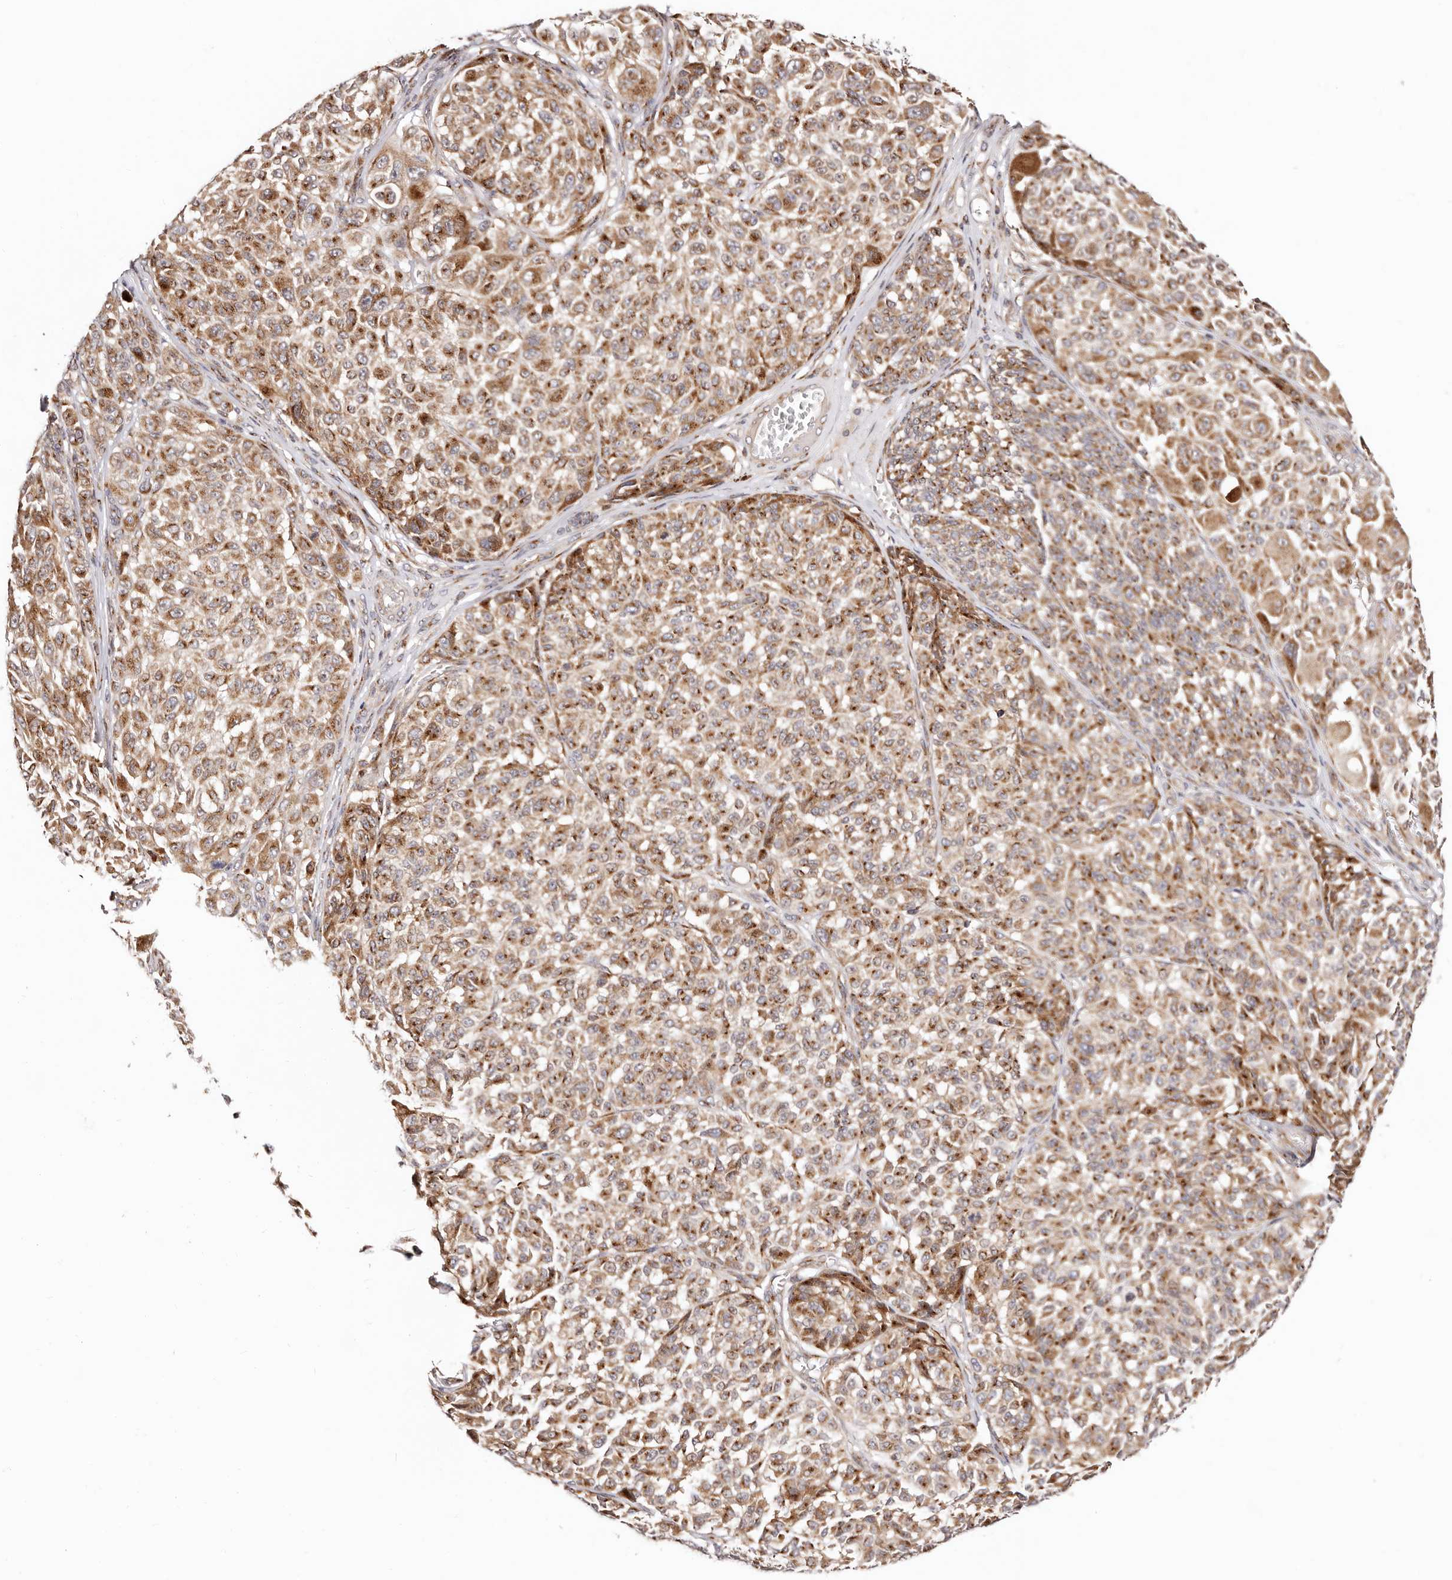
{"staining": {"intensity": "moderate", "quantity": ">75%", "location": "cytoplasmic/membranous"}, "tissue": "melanoma", "cell_type": "Tumor cells", "image_type": "cancer", "snomed": [{"axis": "morphology", "description": "Malignant melanoma, NOS"}, {"axis": "topography", "description": "Skin"}], "caption": "Tumor cells display medium levels of moderate cytoplasmic/membranous expression in about >75% of cells in human malignant melanoma.", "gene": "MAPK6", "patient": {"sex": "male", "age": 83}}